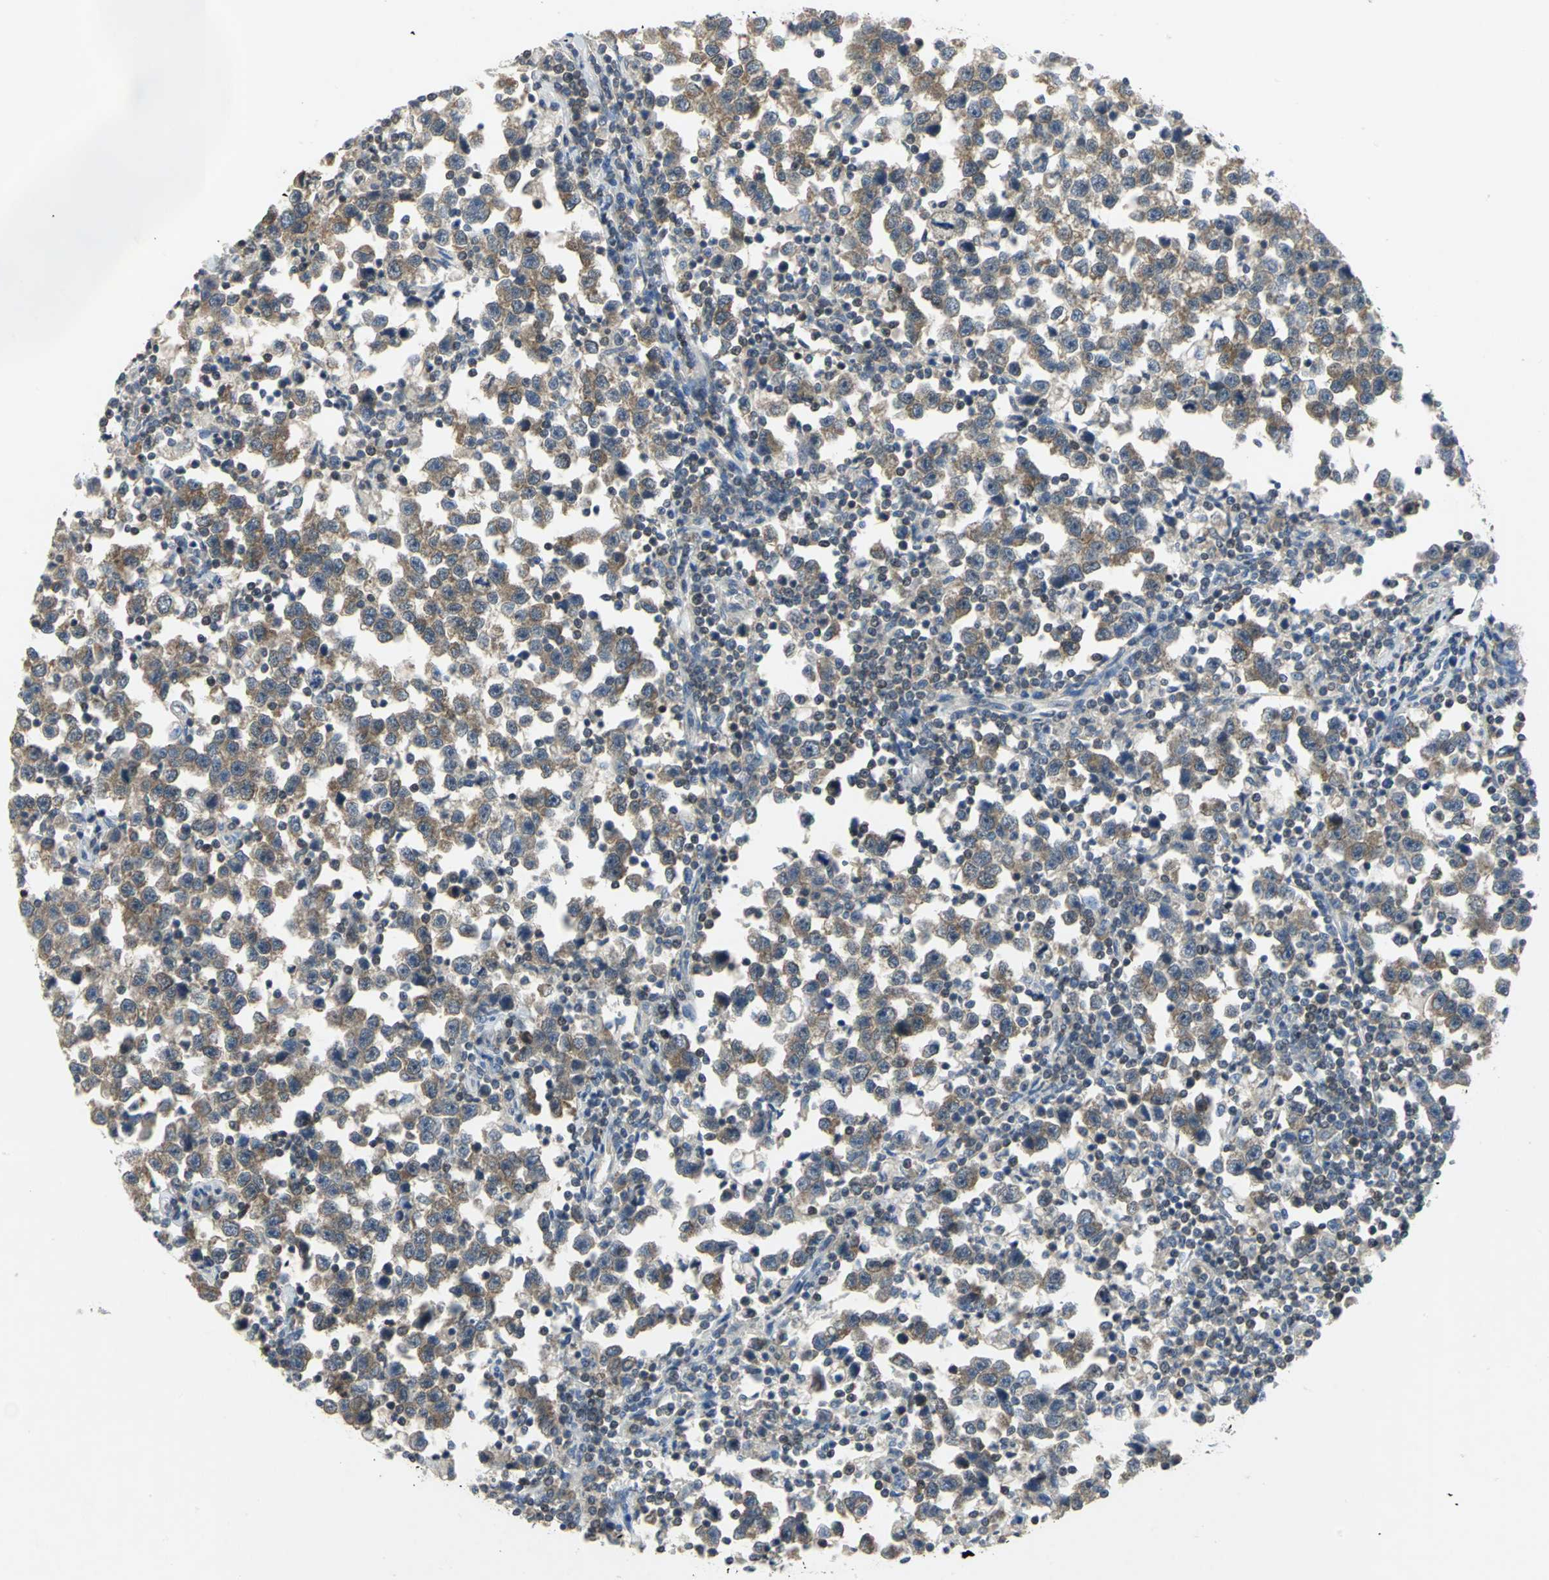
{"staining": {"intensity": "moderate", "quantity": ">75%", "location": "cytoplasmic/membranous"}, "tissue": "testis cancer", "cell_type": "Tumor cells", "image_type": "cancer", "snomed": [{"axis": "morphology", "description": "Seminoma, NOS"}, {"axis": "topography", "description": "Testis"}], "caption": "IHC (DAB) staining of testis cancer (seminoma) demonstrates moderate cytoplasmic/membranous protein expression in approximately >75% of tumor cells.", "gene": "PPIA", "patient": {"sex": "male", "age": 43}}